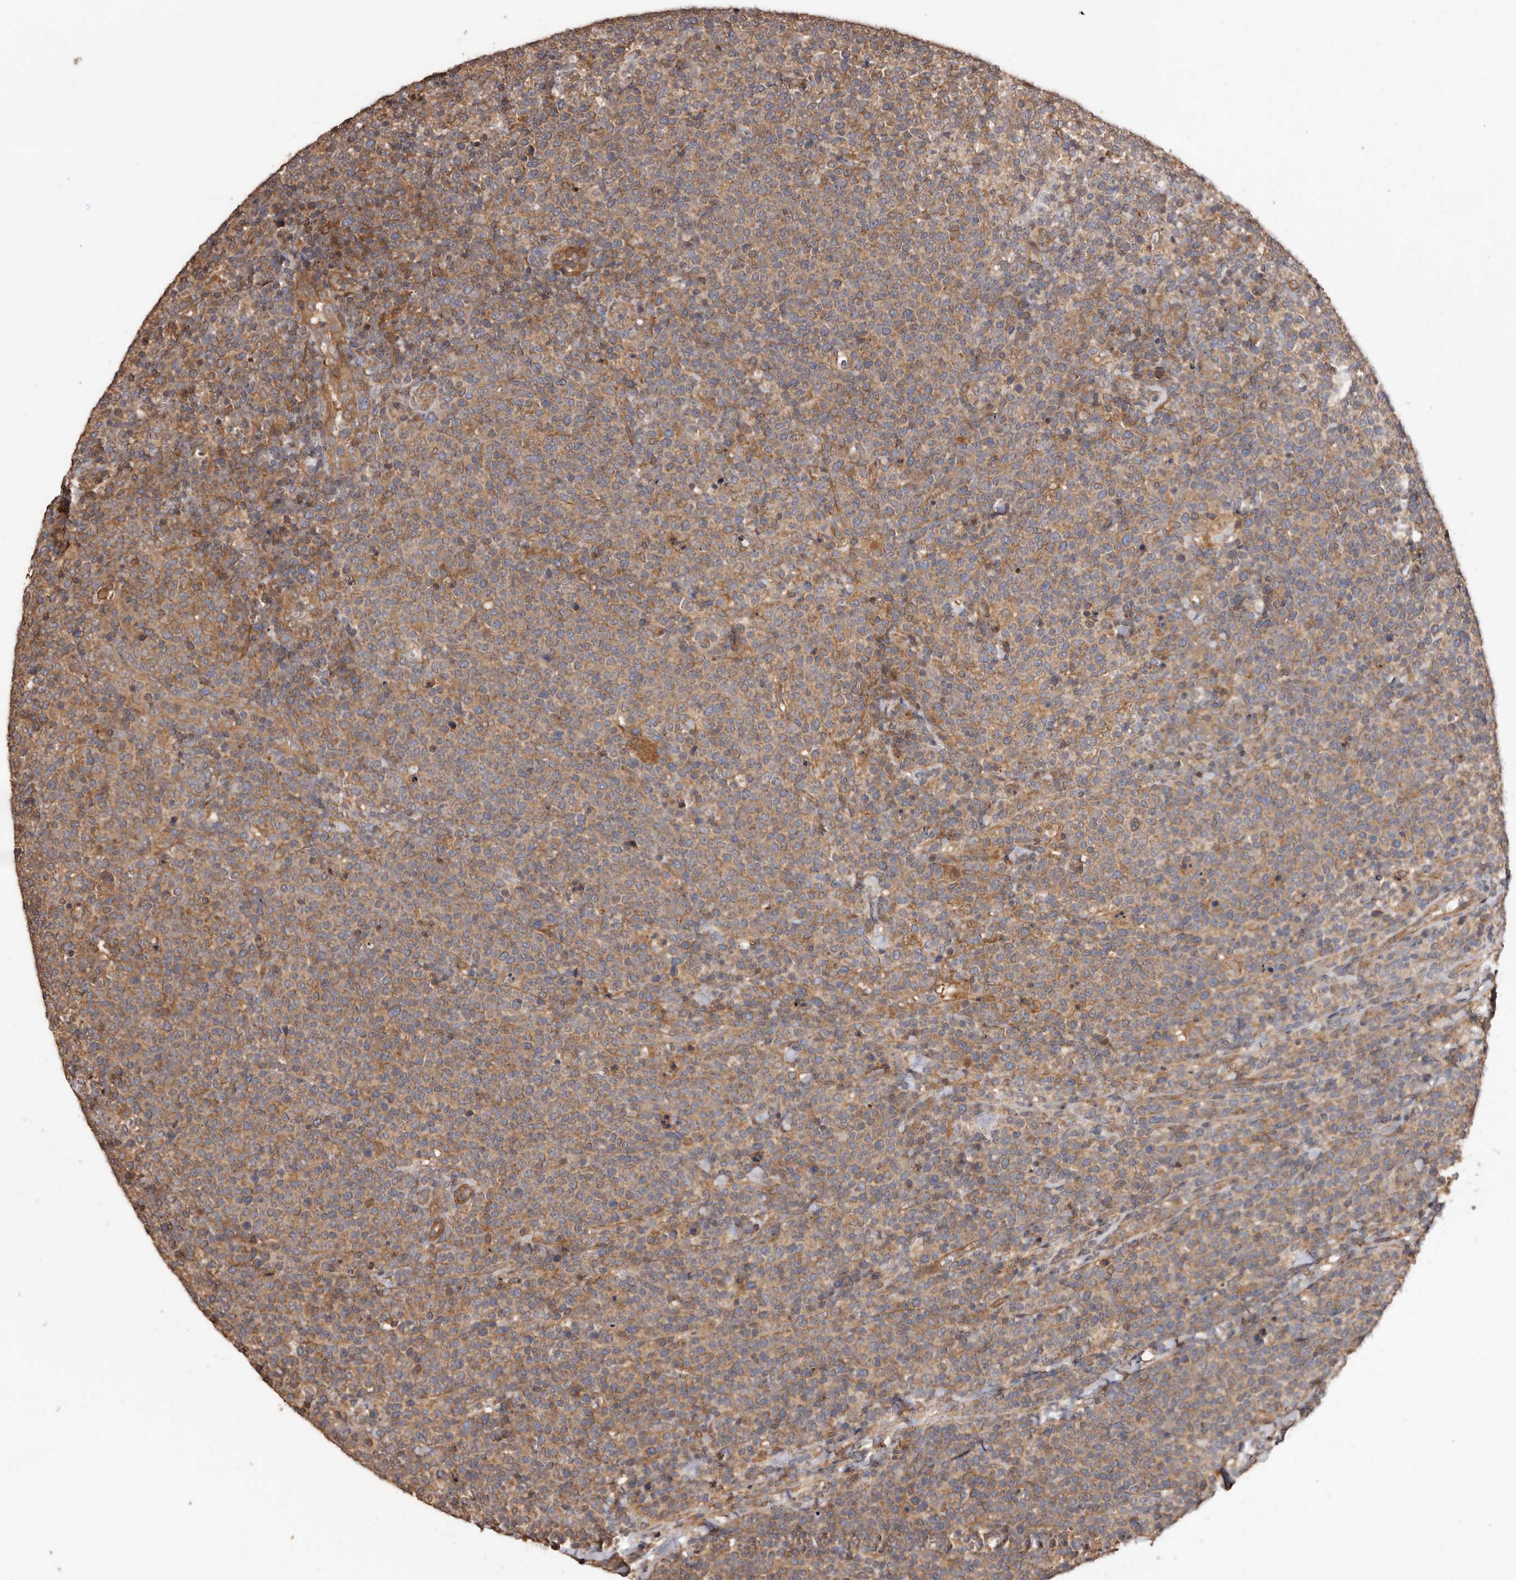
{"staining": {"intensity": "moderate", "quantity": ">75%", "location": "cytoplasmic/membranous"}, "tissue": "lymphoma", "cell_type": "Tumor cells", "image_type": "cancer", "snomed": [{"axis": "morphology", "description": "Malignant lymphoma, non-Hodgkin's type, High grade"}, {"axis": "topography", "description": "Lymph node"}], "caption": "High-grade malignant lymphoma, non-Hodgkin's type was stained to show a protein in brown. There is medium levels of moderate cytoplasmic/membranous positivity in about >75% of tumor cells. The protein is shown in brown color, while the nuclei are stained blue.", "gene": "COQ8B", "patient": {"sex": "male", "age": 61}}